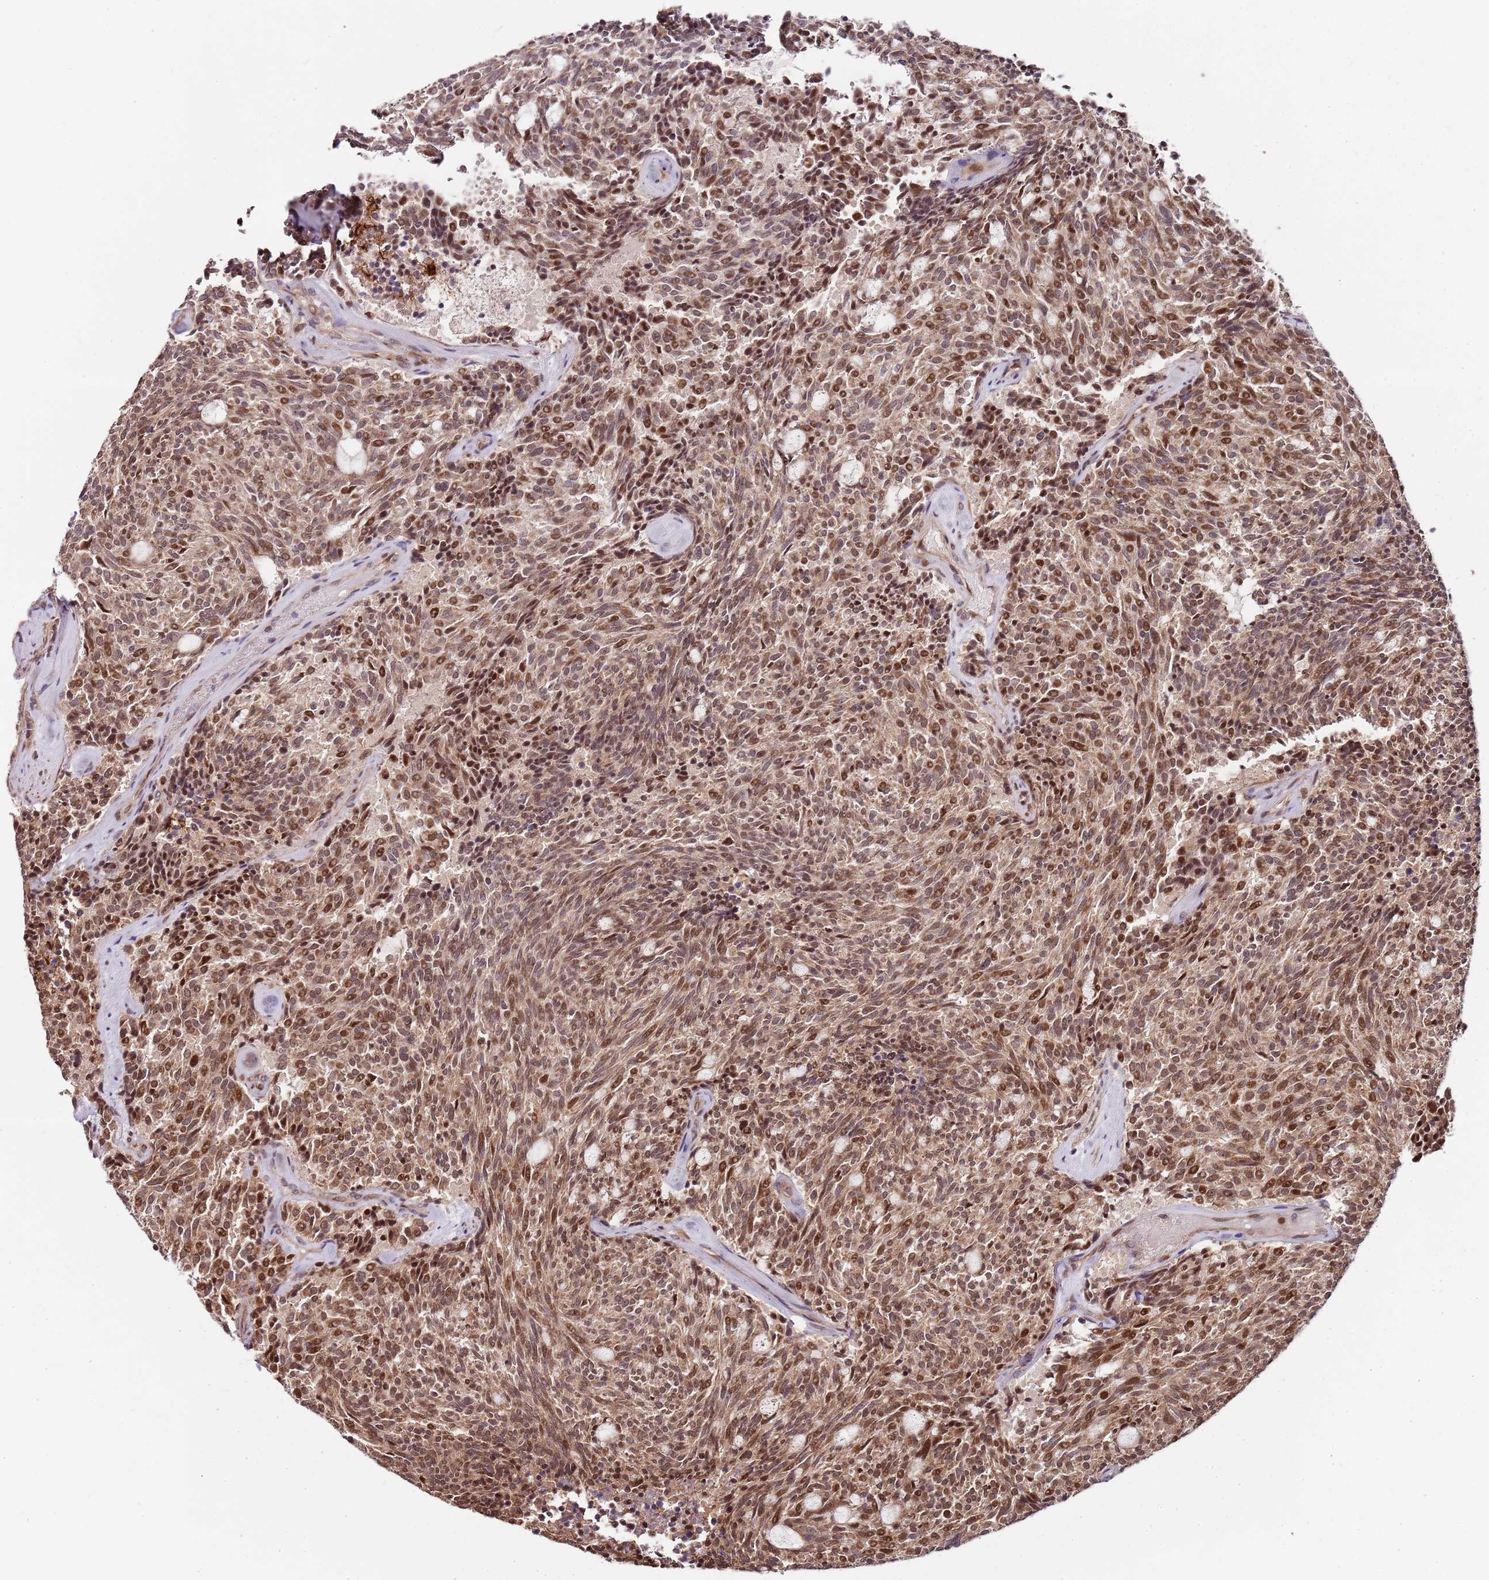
{"staining": {"intensity": "moderate", "quantity": ">75%", "location": "nuclear"}, "tissue": "carcinoid", "cell_type": "Tumor cells", "image_type": "cancer", "snomed": [{"axis": "morphology", "description": "Carcinoid, malignant, NOS"}, {"axis": "topography", "description": "Pancreas"}], "caption": "Moderate nuclear positivity for a protein is appreciated in approximately >75% of tumor cells of carcinoid using IHC.", "gene": "EDC3", "patient": {"sex": "female", "age": 54}}